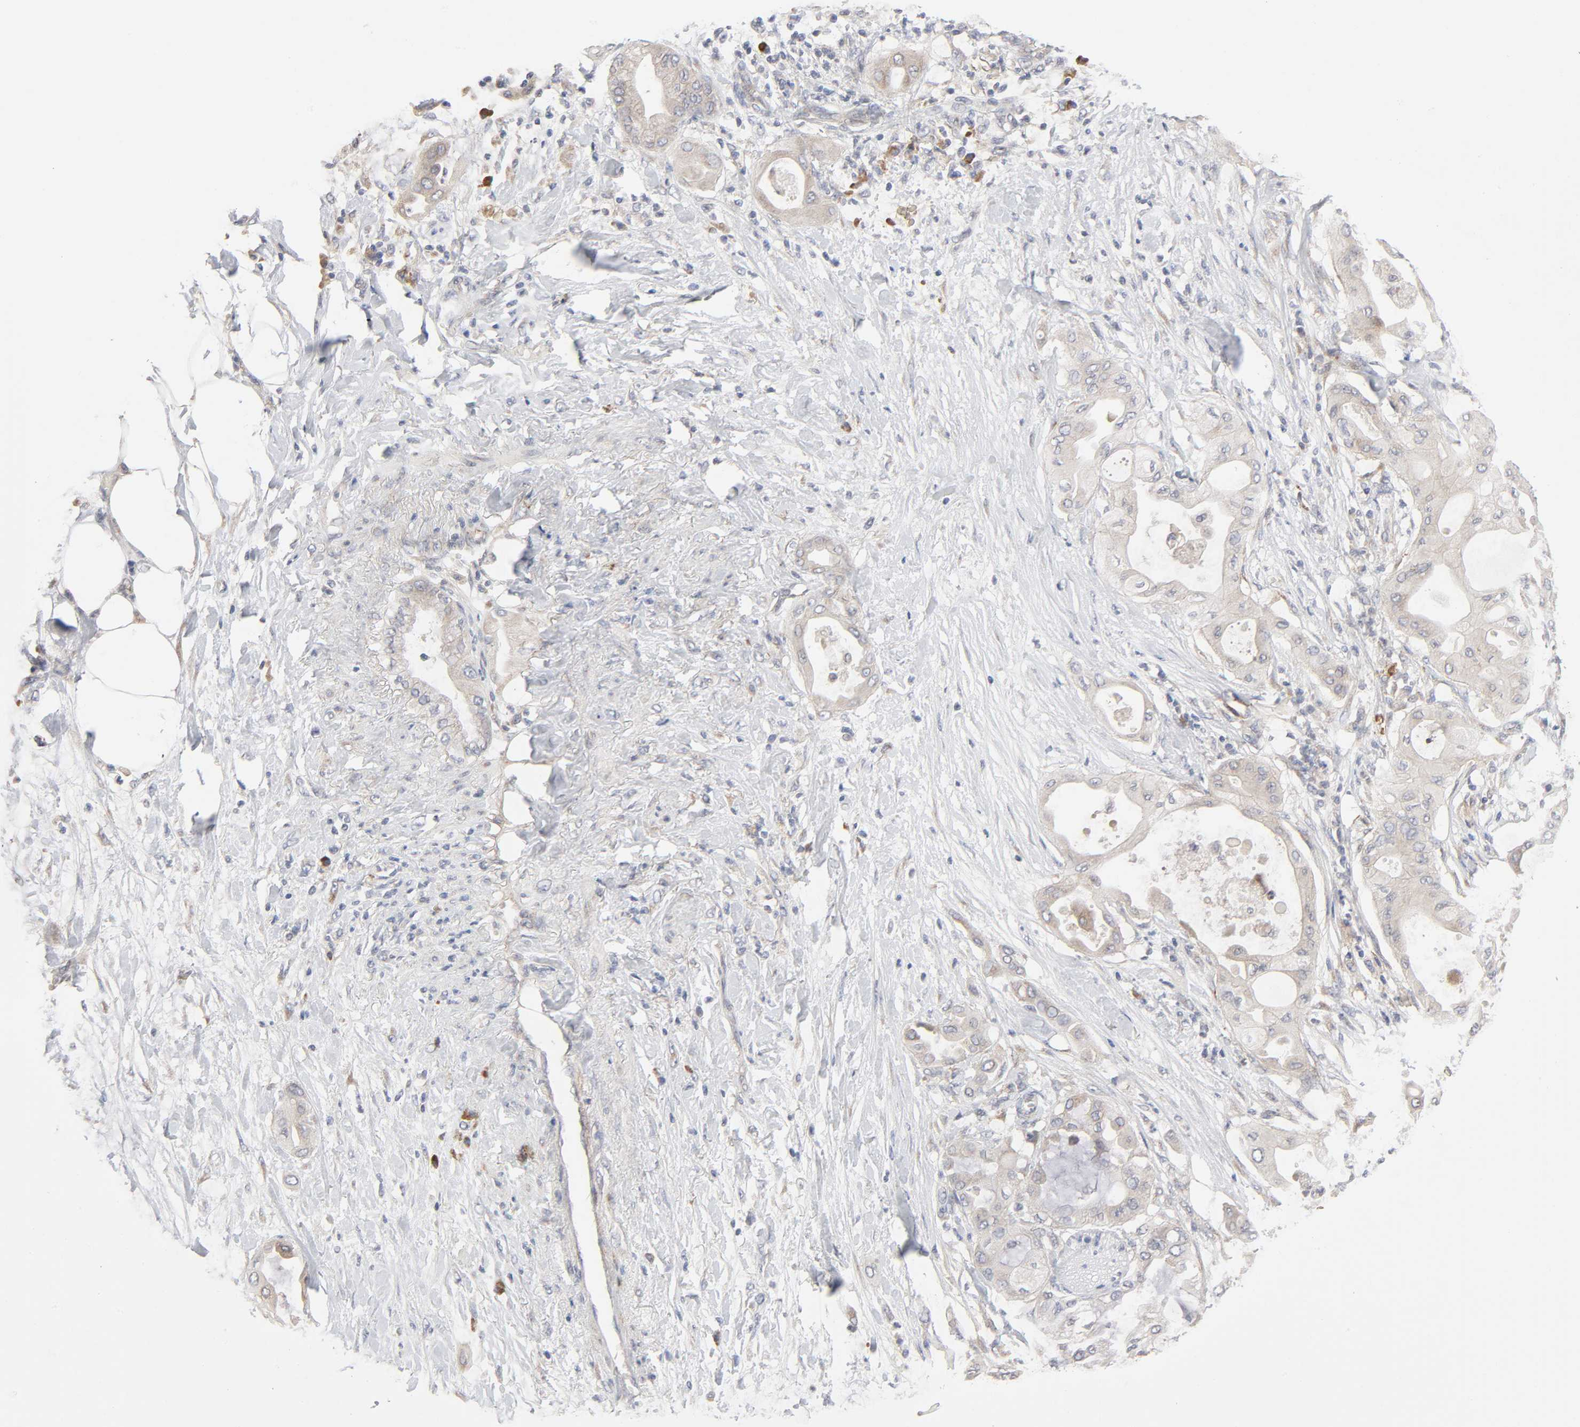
{"staining": {"intensity": "weak", "quantity": ">75%", "location": "cytoplasmic/membranous"}, "tissue": "pancreatic cancer", "cell_type": "Tumor cells", "image_type": "cancer", "snomed": [{"axis": "morphology", "description": "Adenocarcinoma, NOS"}, {"axis": "morphology", "description": "Adenocarcinoma, metastatic, NOS"}, {"axis": "topography", "description": "Lymph node"}, {"axis": "topography", "description": "Pancreas"}, {"axis": "topography", "description": "Duodenum"}], "caption": "Protein expression analysis of pancreatic cancer (metastatic adenocarcinoma) displays weak cytoplasmic/membranous staining in approximately >75% of tumor cells.", "gene": "IL4R", "patient": {"sex": "female", "age": 64}}